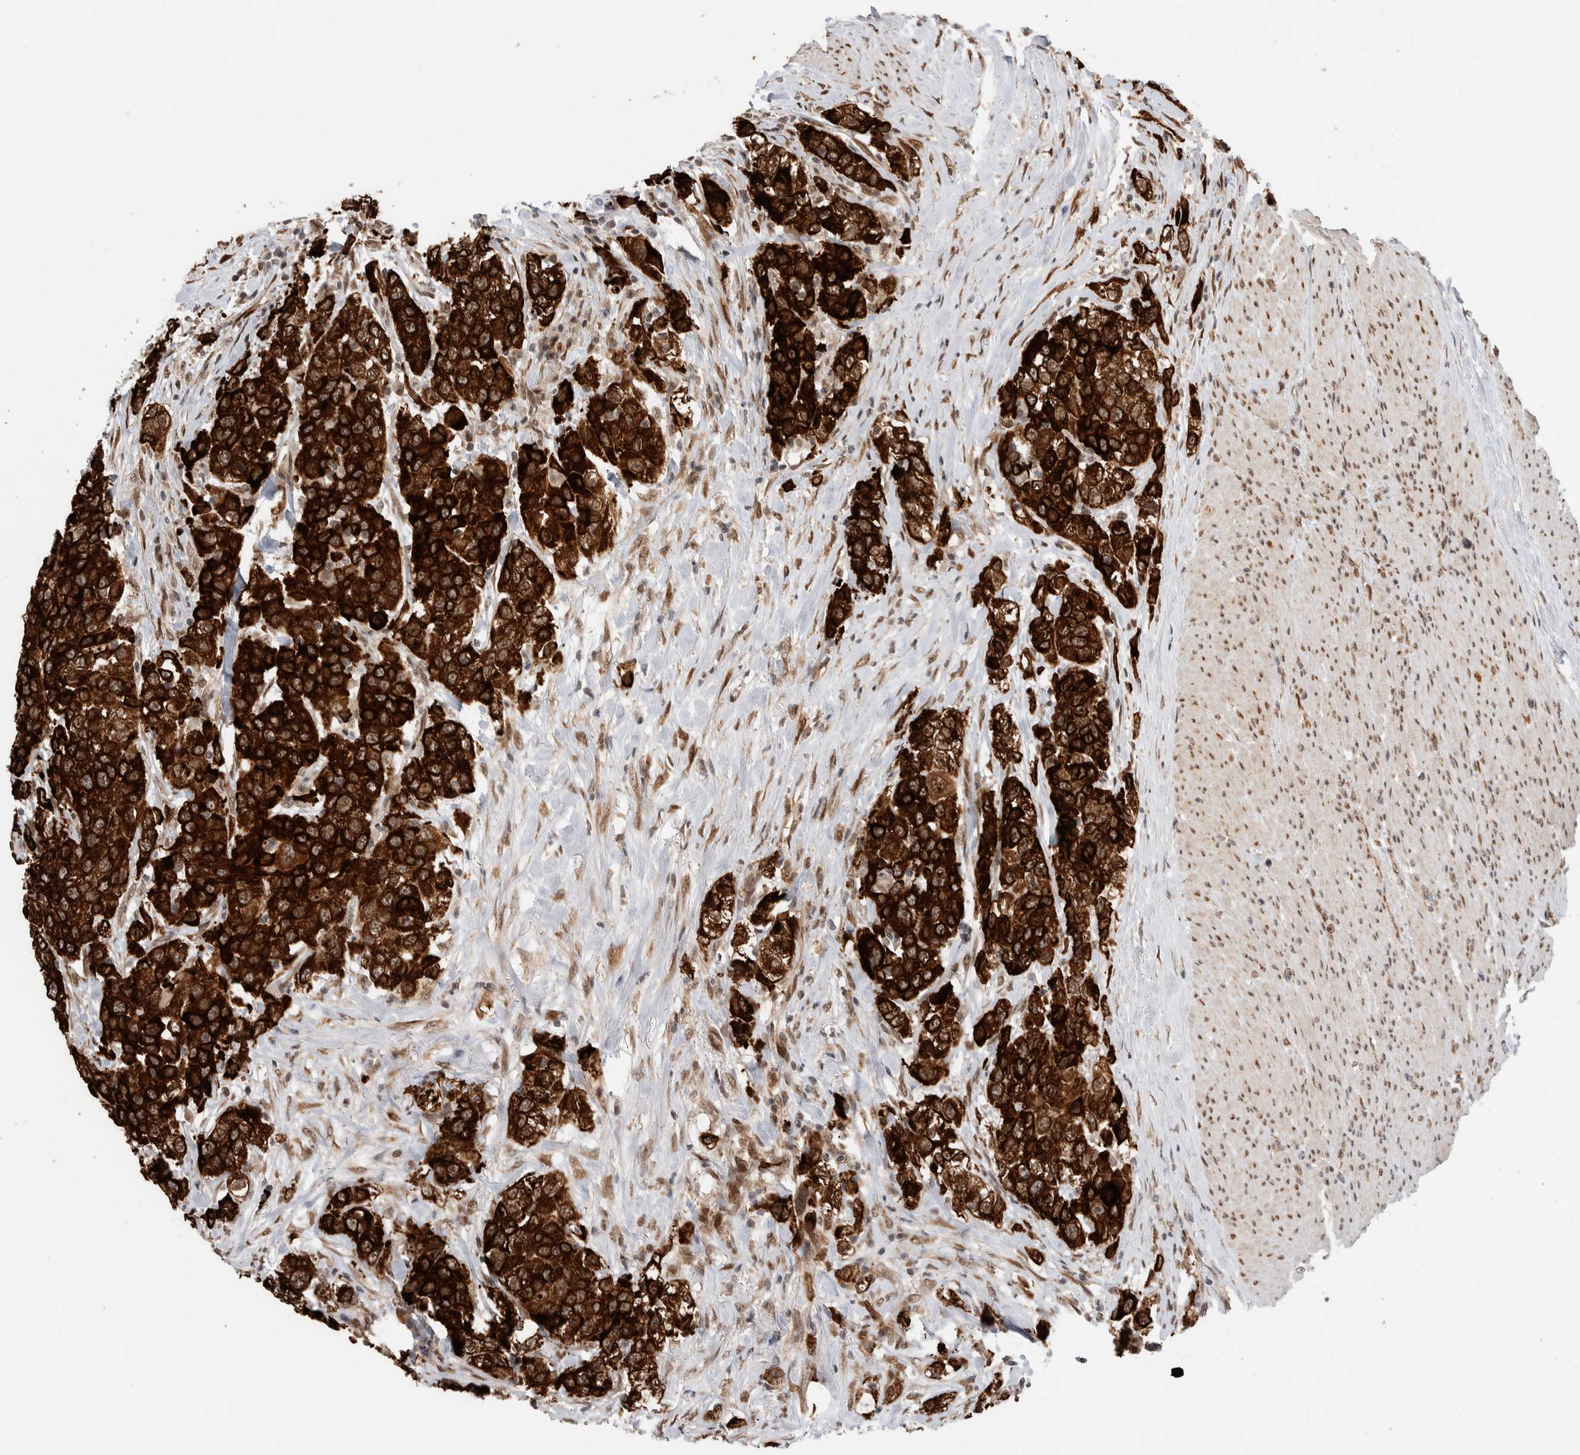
{"staining": {"intensity": "strong", "quantity": ">75%", "location": "cytoplasmic/membranous,nuclear"}, "tissue": "urothelial cancer", "cell_type": "Tumor cells", "image_type": "cancer", "snomed": [{"axis": "morphology", "description": "Urothelial carcinoma, High grade"}, {"axis": "topography", "description": "Urinary bladder"}], "caption": "Protein expression analysis of urothelial carcinoma (high-grade) shows strong cytoplasmic/membranous and nuclear expression in about >75% of tumor cells.", "gene": "TNRC18", "patient": {"sex": "female", "age": 80}}